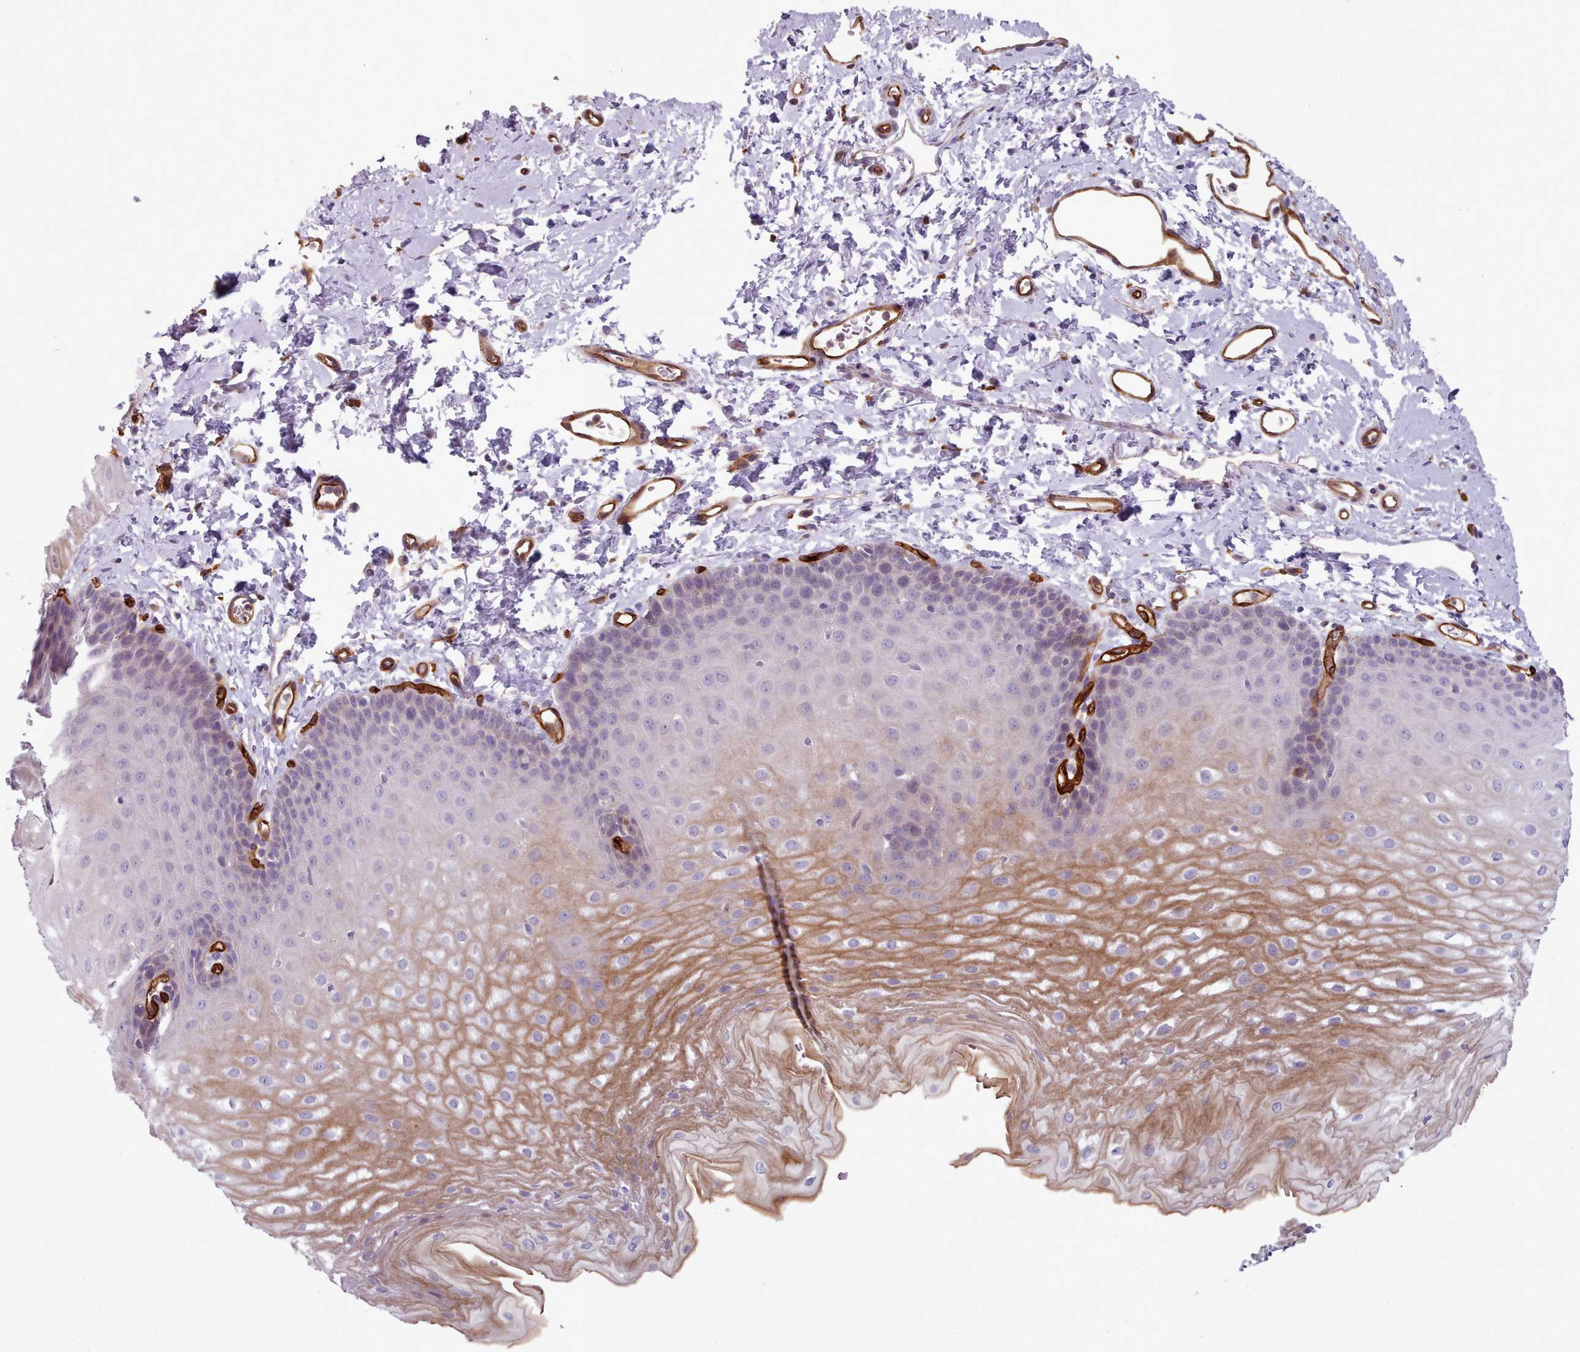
{"staining": {"intensity": "moderate", "quantity": "<25%", "location": "cytoplasmic/membranous"}, "tissue": "esophagus", "cell_type": "Squamous epithelial cells", "image_type": "normal", "snomed": [{"axis": "morphology", "description": "Normal tissue, NOS"}, {"axis": "topography", "description": "Esophagus"}], "caption": "Immunohistochemistry (DAB) staining of unremarkable esophagus demonstrates moderate cytoplasmic/membranous protein positivity in approximately <25% of squamous epithelial cells.", "gene": "CD300LF", "patient": {"sex": "male", "age": 70}}